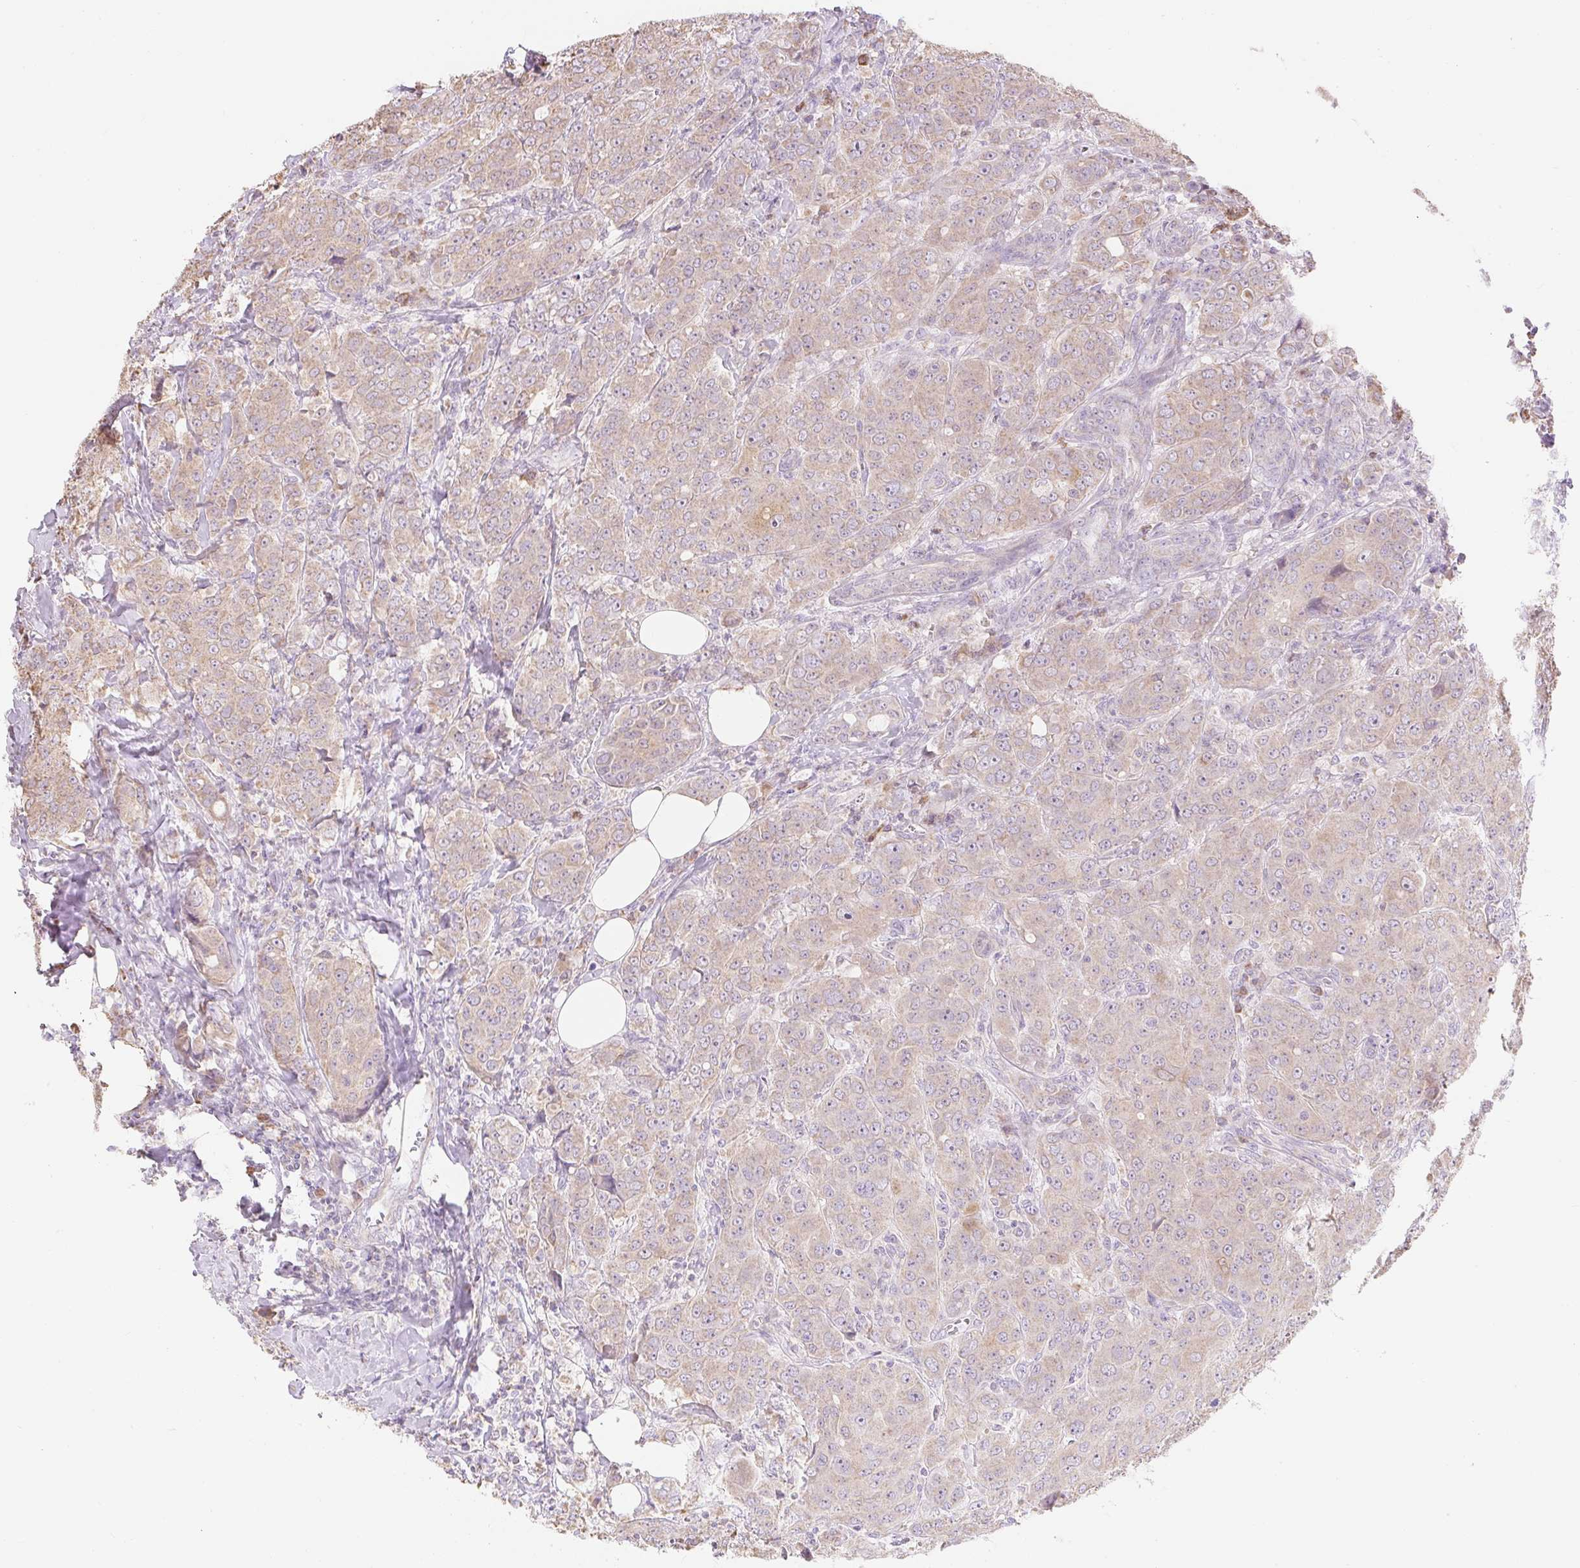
{"staining": {"intensity": "weak", "quantity": "25%-75%", "location": "cytoplasmic/membranous"}, "tissue": "breast cancer", "cell_type": "Tumor cells", "image_type": "cancer", "snomed": [{"axis": "morphology", "description": "Duct carcinoma"}, {"axis": "topography", "description": "Breast"}], "caption": "An immunohistochemistry image of tumor tissue is shown. Protein staining in brown labels weak cytoplasmic/membranous positivity in breast cancer within tumor cells.", "gene": "DHX35", "patient": {"sex": "female", "age": 43}}